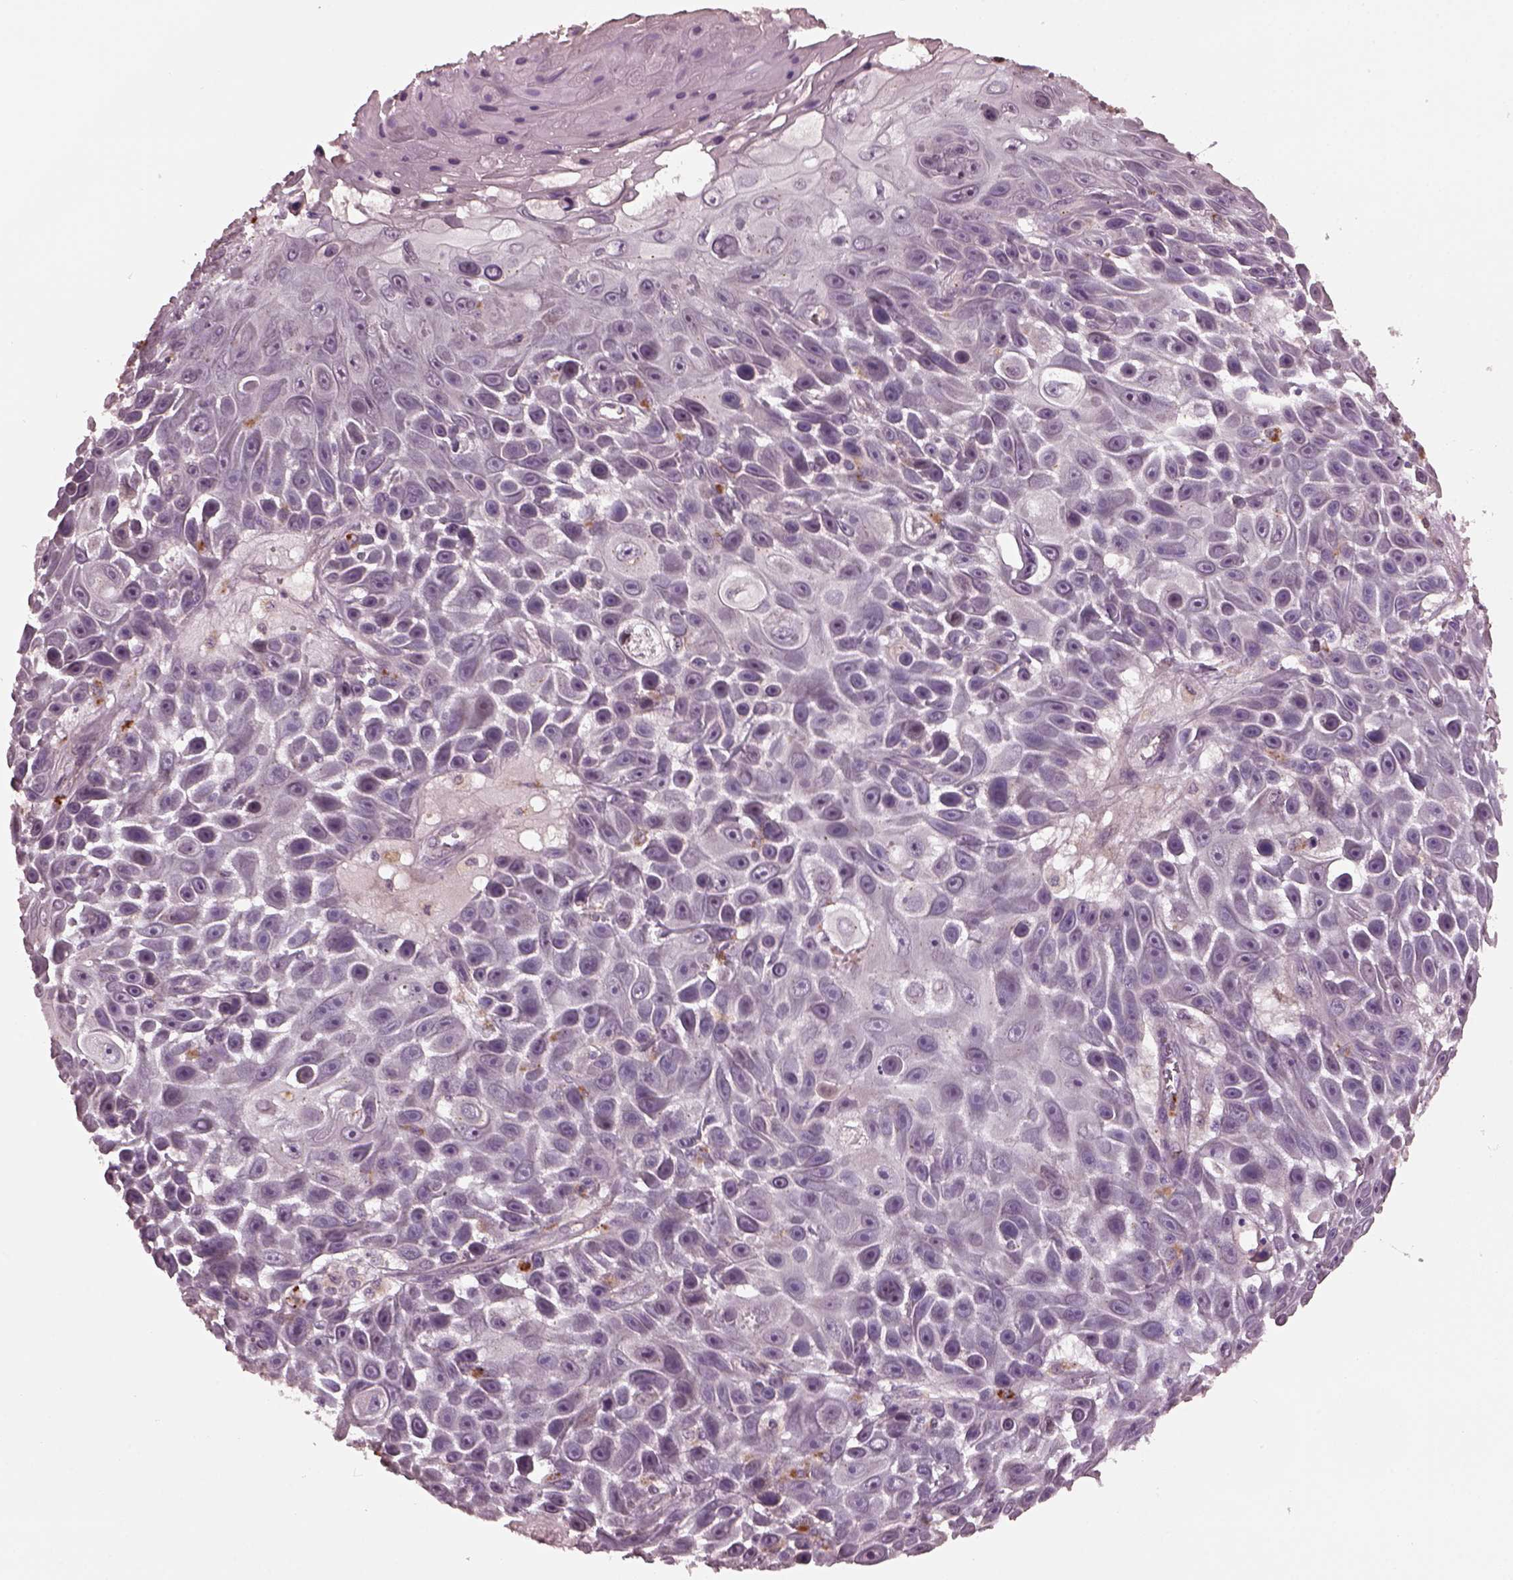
{"staining": {"intensity": "negative", "quantity": "none", "location": "none"}, "tissue": "skin cancer", "cell_type": "Tumor cells", "image_type": "cancer", "snomed": [{"axis": "morphology", "description": "Squamous cell carcinoma, NOS"}, {"axis": "topography", "description": "Skin"}], "caption": "Tumor cells show no significant expression in skin cancer (squamous cell carcinoma).", "gene": "RUFY3", "patient": {"sex": "male", "age": 82}}